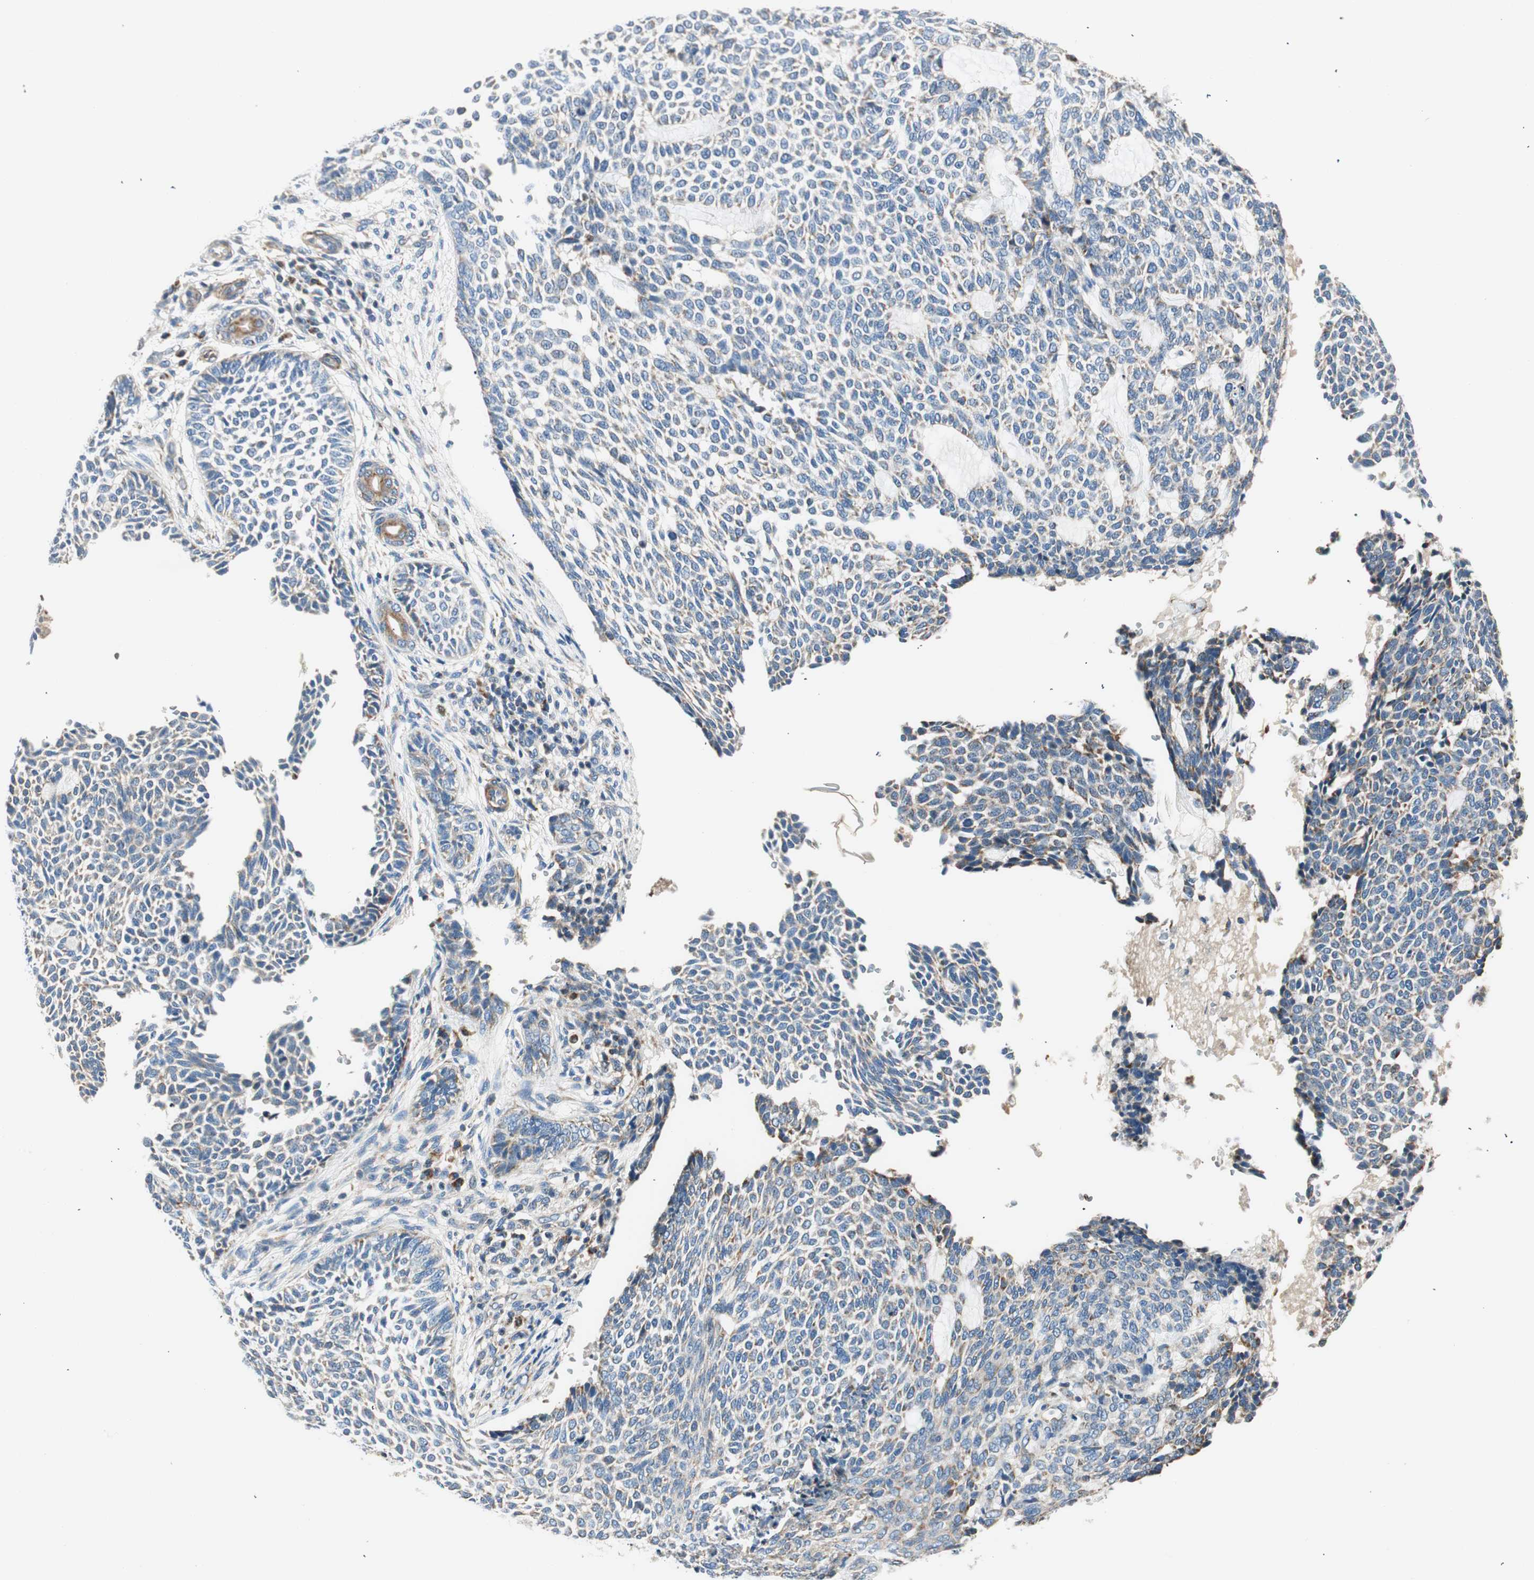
{"staining": {"intensity": "weak", "quantity": "25%-75%", "location": "cytoplasmic/membranous"}, "tissue": "skin cancer", "cell_type": "Tumor cells", "image_type": "cancer", "snomed": [{"axis": "morphology", "description": "Basal cell carcinoma"}, {"axis": "topography", "description": "Skin"}], "caption": "DAB (3,3'-diaminobenzidine) immunohistochemical staining of human basal cell carcinoma (skin) demonstrates weak cytoplasmic/membranous protein positivity in approximately 25%-75% of tumor cells.", "gene": "RORB", "patient": {"sex": "male", "age": 87}}